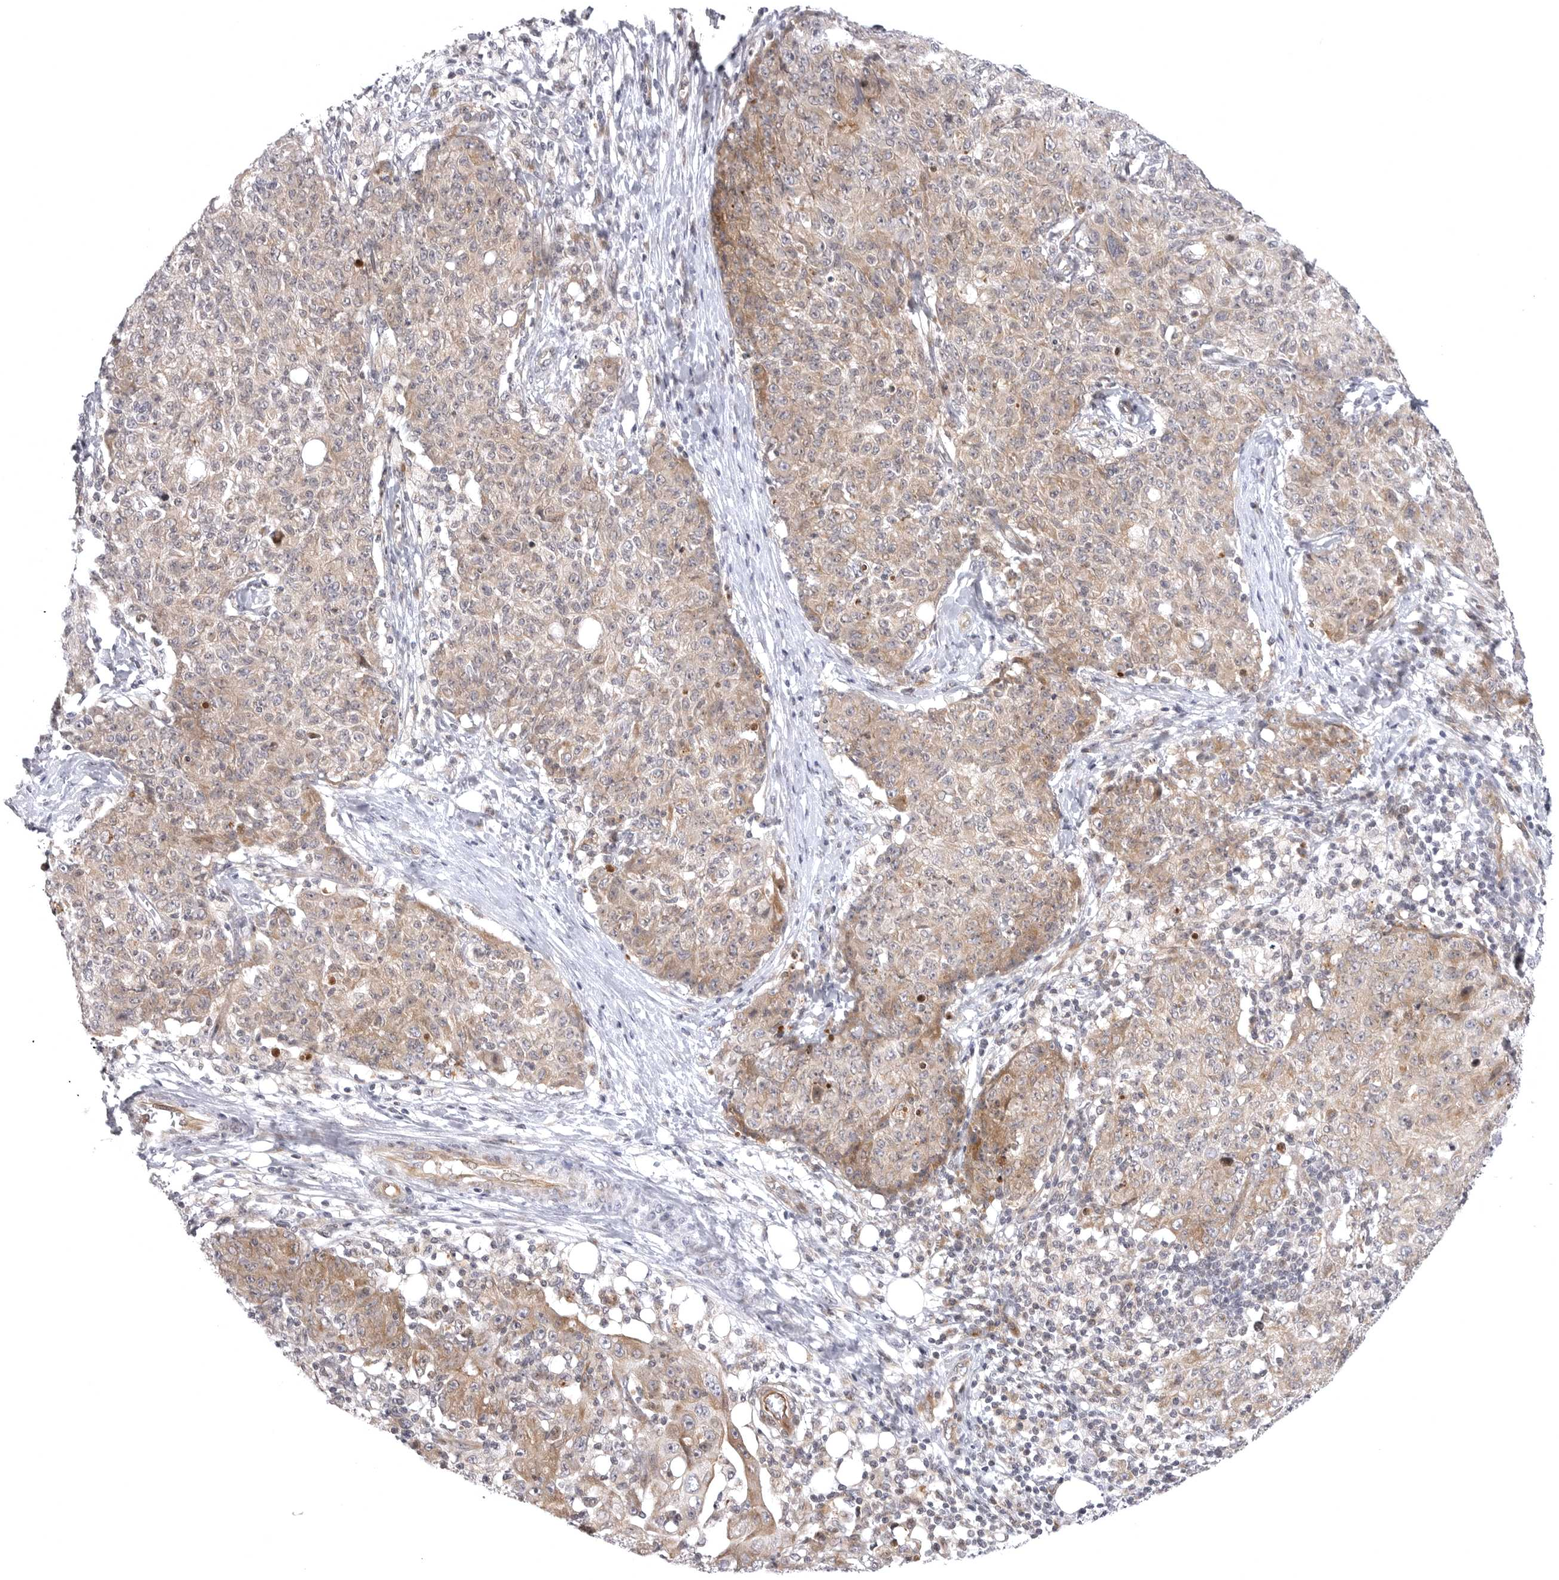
{"staining": {"intensity": "weak", "quantity": "25%-75%", "location": "cytoplasmic/membranous"}, "tissue": "ovarian cancer", "cell_type": "Tumor cells", "image_type": "cancer", "snomed": [{"axis": "morphology", "description": "Carcinoma, endometroid"}, {"axis": "topography", "description": "Ovary"}], "caption": "A high-resolution micrograph shows IHC staining of ovarian endometroid carcinoma, which displays weak cytoplasmic/membranous staining in approximately 25%-75% of tumor cells. The staining is performed using DAB brown chromogen to label protein expression. The nuclei are counter-stained blue using hematoxylin.", "gene": "CD300LD", "patient": {"sex": "female", "age": 42}}